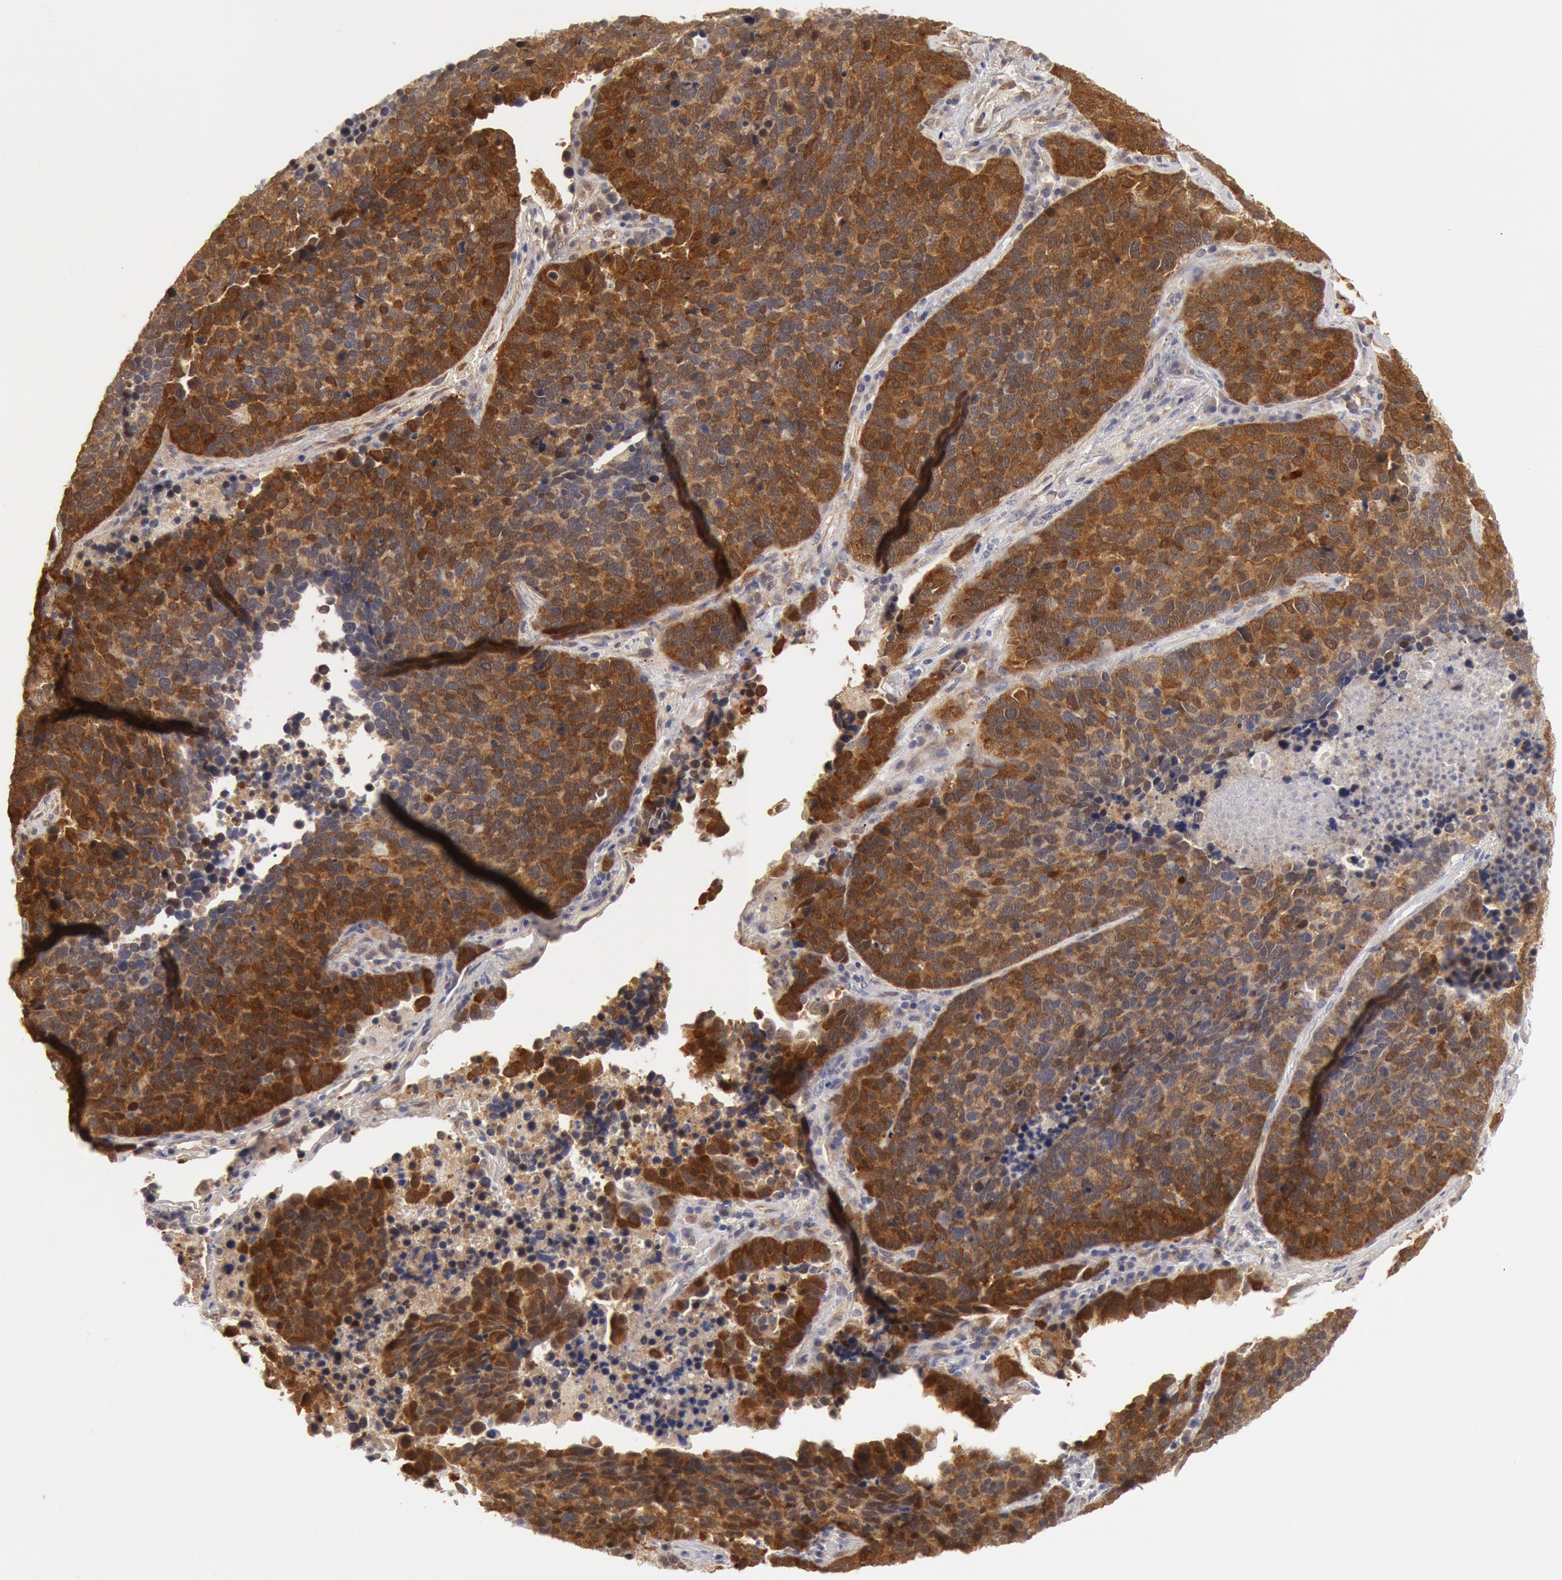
{"staining": {"intensity": "strong", "quantity": "25%-75%", "location": "cytoplasmic/membranous"}, "tissue": "lung cancer", "cell_type": "Tumor cells", "image_type": "cancer", "snomed": [{"axis": "morphology", "description": "Neoplasm, malignant, NOS"}, {"axis": "topography", "description": "Lung"}], "caption": "Lung cancer stained for a protein (brown) shows strong cytoplasmic/membranous positive positivity in approximately 25%-75% of tumor cells.", "gene": "DNAJA1", "patient": {"sex": "female", "age": 75}}